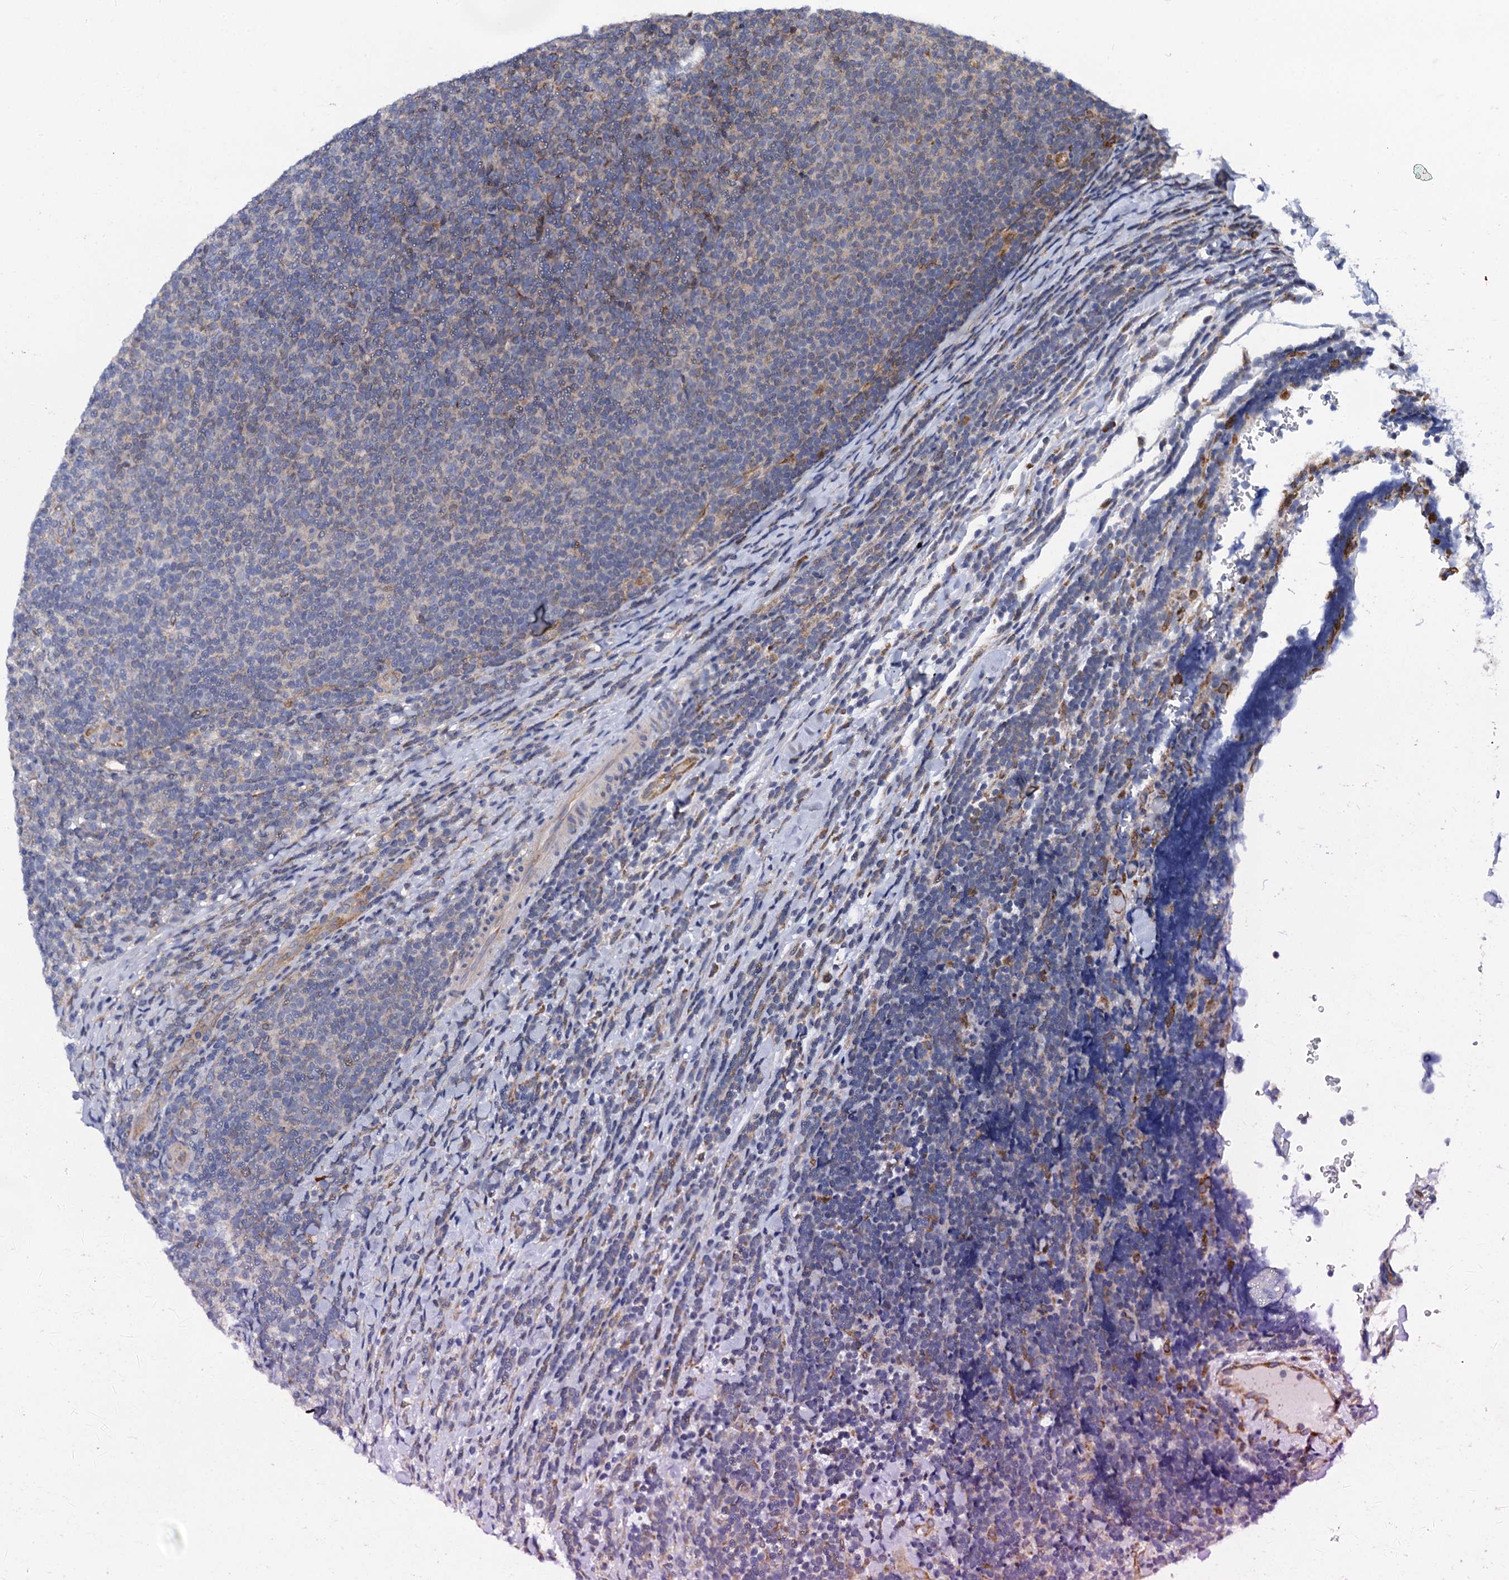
{"staining": {"intensity": "weak", "quantity": "<25%", "location": "cytoplasmic/membranous"}, "tissue": "lymphoma", "cell_type": "Tumor cells", "image_type": "cancer", "snomed": [{"axis": "morphology", "description": "Malignant lymphoma, non-Hodgkin's type, Low grade"}, {"axis": "topography", "description": "Lymph node"}], "caption": "Lymphoma was stained to show a protein in brown. There is no significant expression in tumor cells. Brightfield microscopy of IHC stained with DAB (brown) and hematoxylin (blue), captured at high magnification.", "gene": "PGLS", "patient": {"sex": "male", "age": 66}}